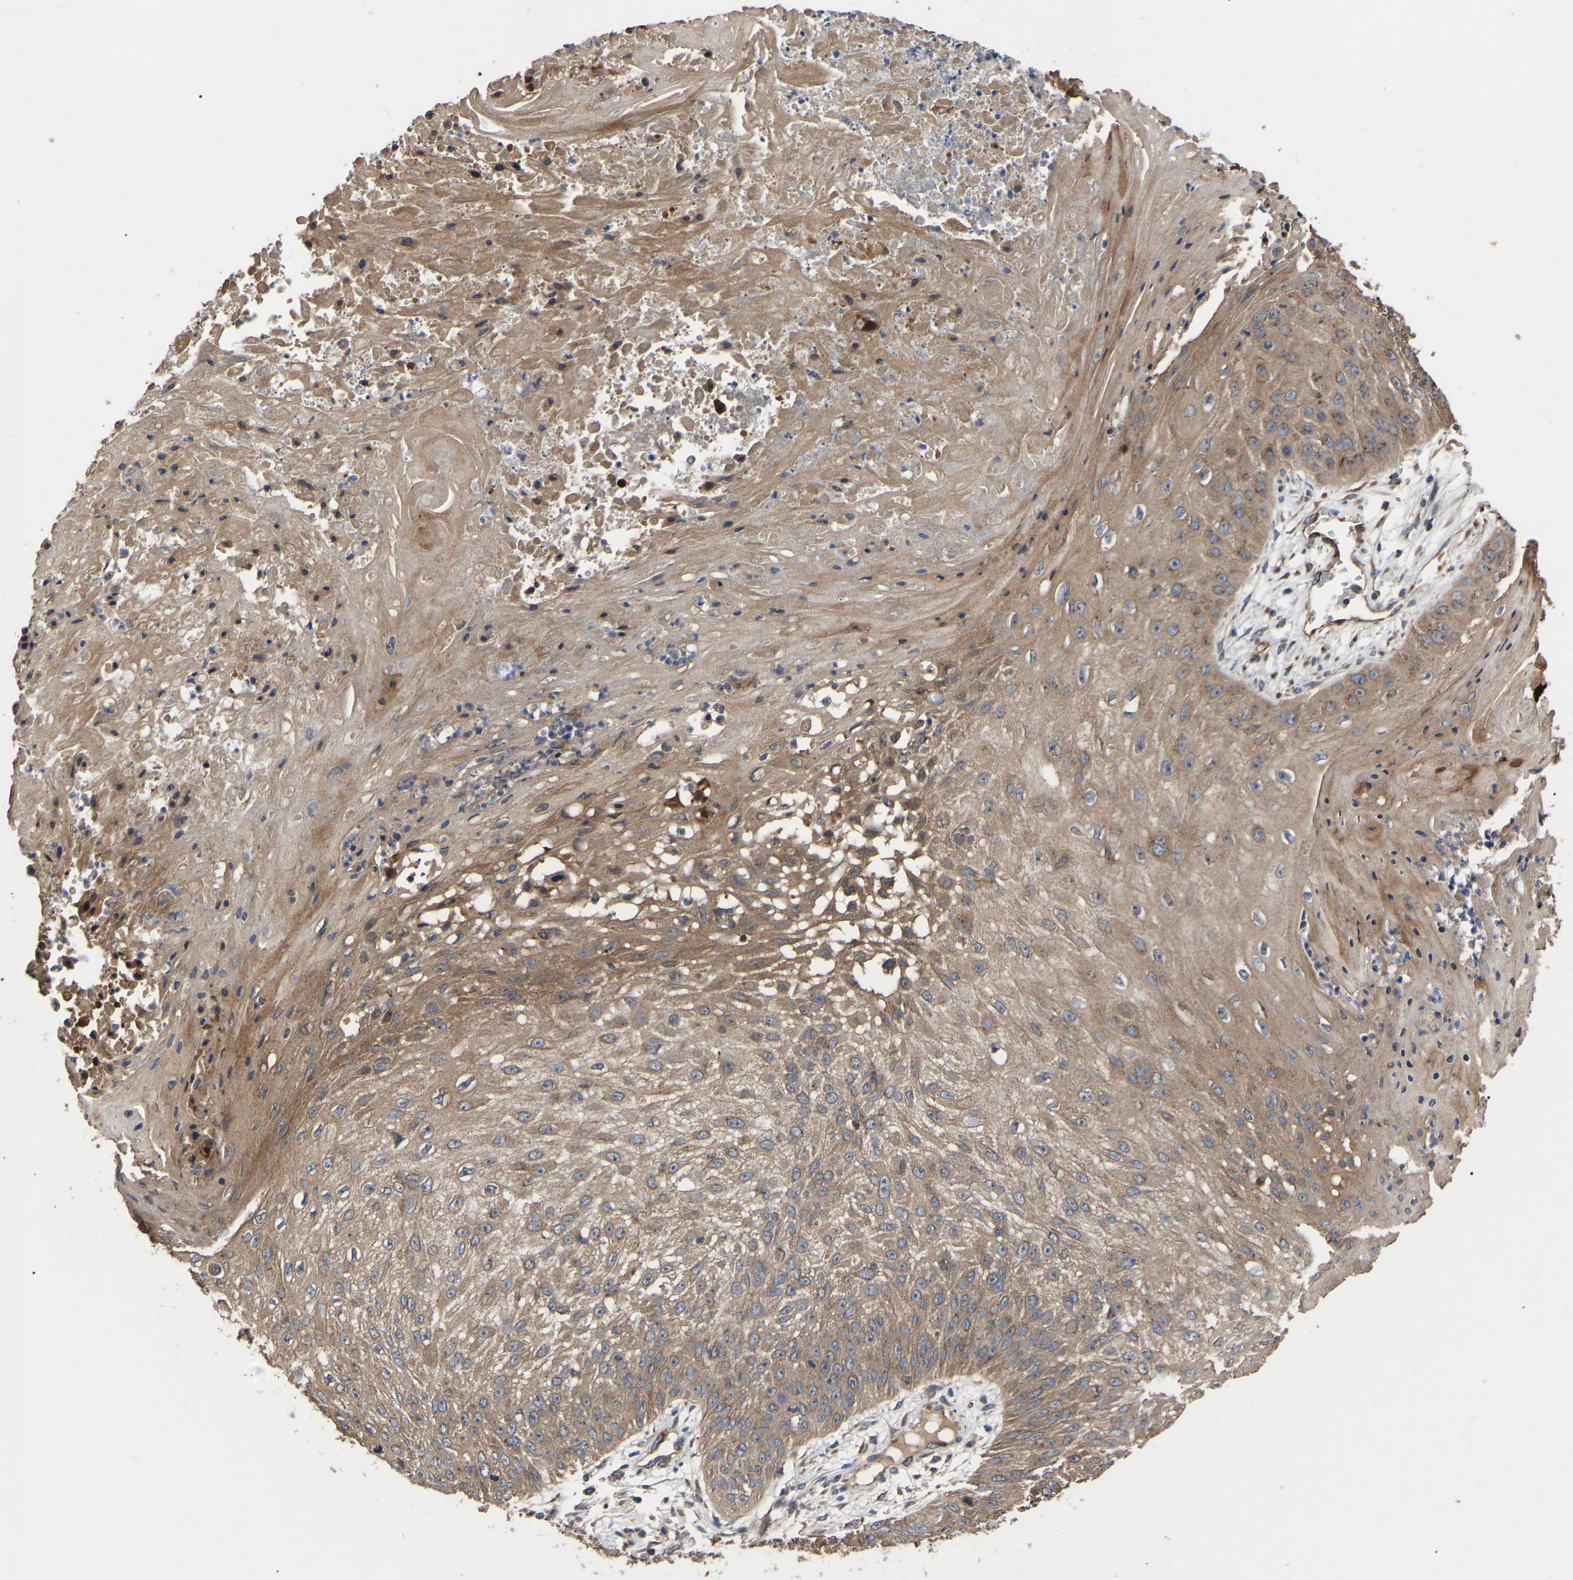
{"staining": {"intensity": "moderate", "quantity": ">75%", "location": "cytoplasmic/membranous"}, "tissue": "skin cancer", "cell_type": "Tumor cells", "image_type": "cancer", "snomed": [{"axis": "morphology", "description": "Squamous cell carcinoma, NOS"}, {"axis": "topography", "description": "Skin"}], "caption": "This histopathology image exhibits IHC staining of skin cancer, with medium moderate cytoplasmic/membranous expression in about >75% of tumor cells.", "gene": "GCC1", "patient": {"sex": "female", "age": 80}}